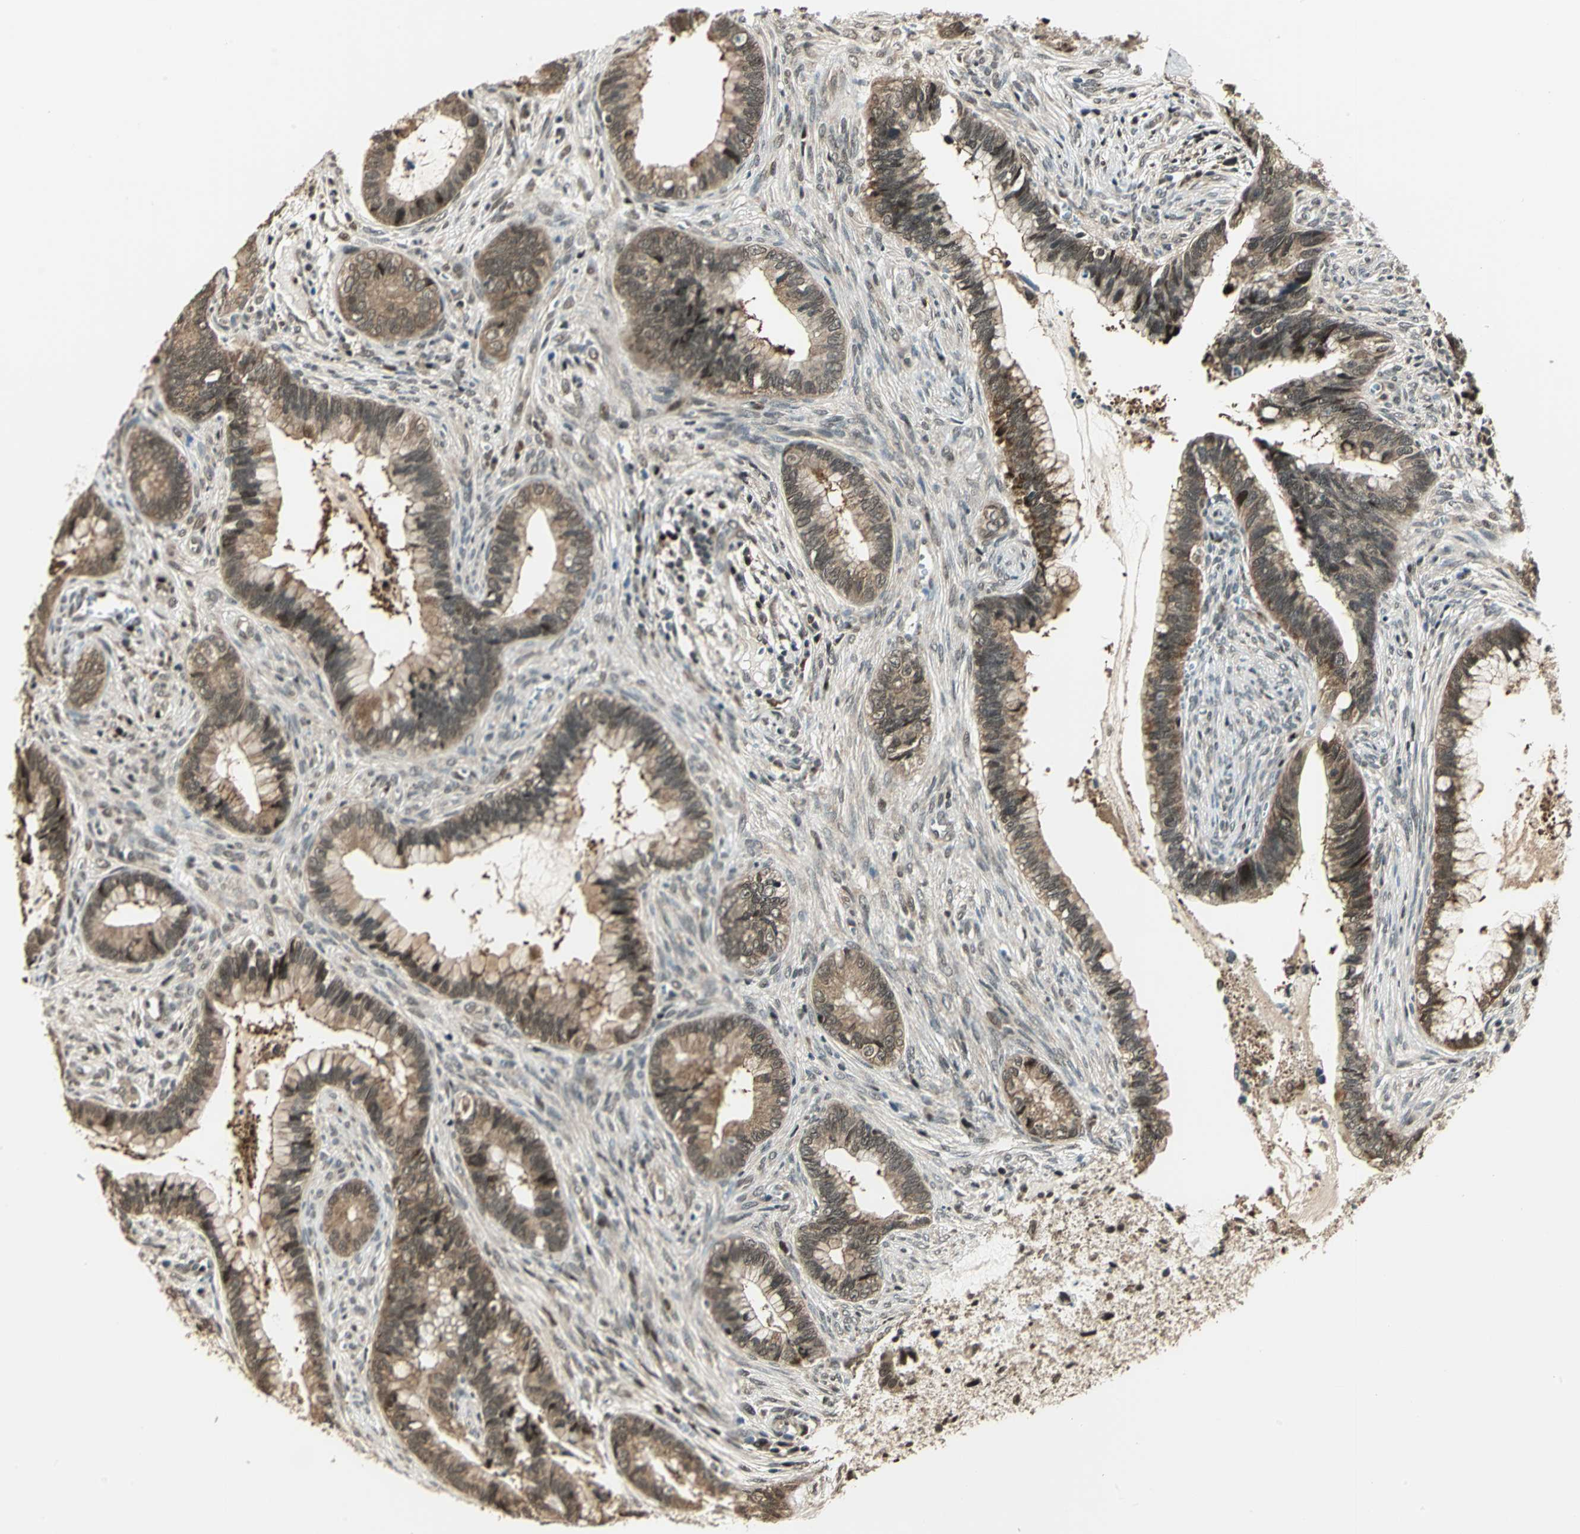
{"staining": {"intensity": "moderate", "quantity": ">75%", "location": "cytoplasmic/membranous,nuclear"}, "tissue": "cervical cancer", "cell_type": "Tumor cells", "image_type": "cancer", "snomed": [{"axis": "morphology", "description": "Adenocarcinoma, NOS"}, {"axis": "topography", "description": "Cervix"}], "caption": "A histopathology image of human cervical adenocarcinoma stained for a protein reveals moderate cytoplasmic/membranous and nuclear brown staining in tumor cells.", "gene": "PSMC3", "patient": {"sex": "female", "age": 44}}